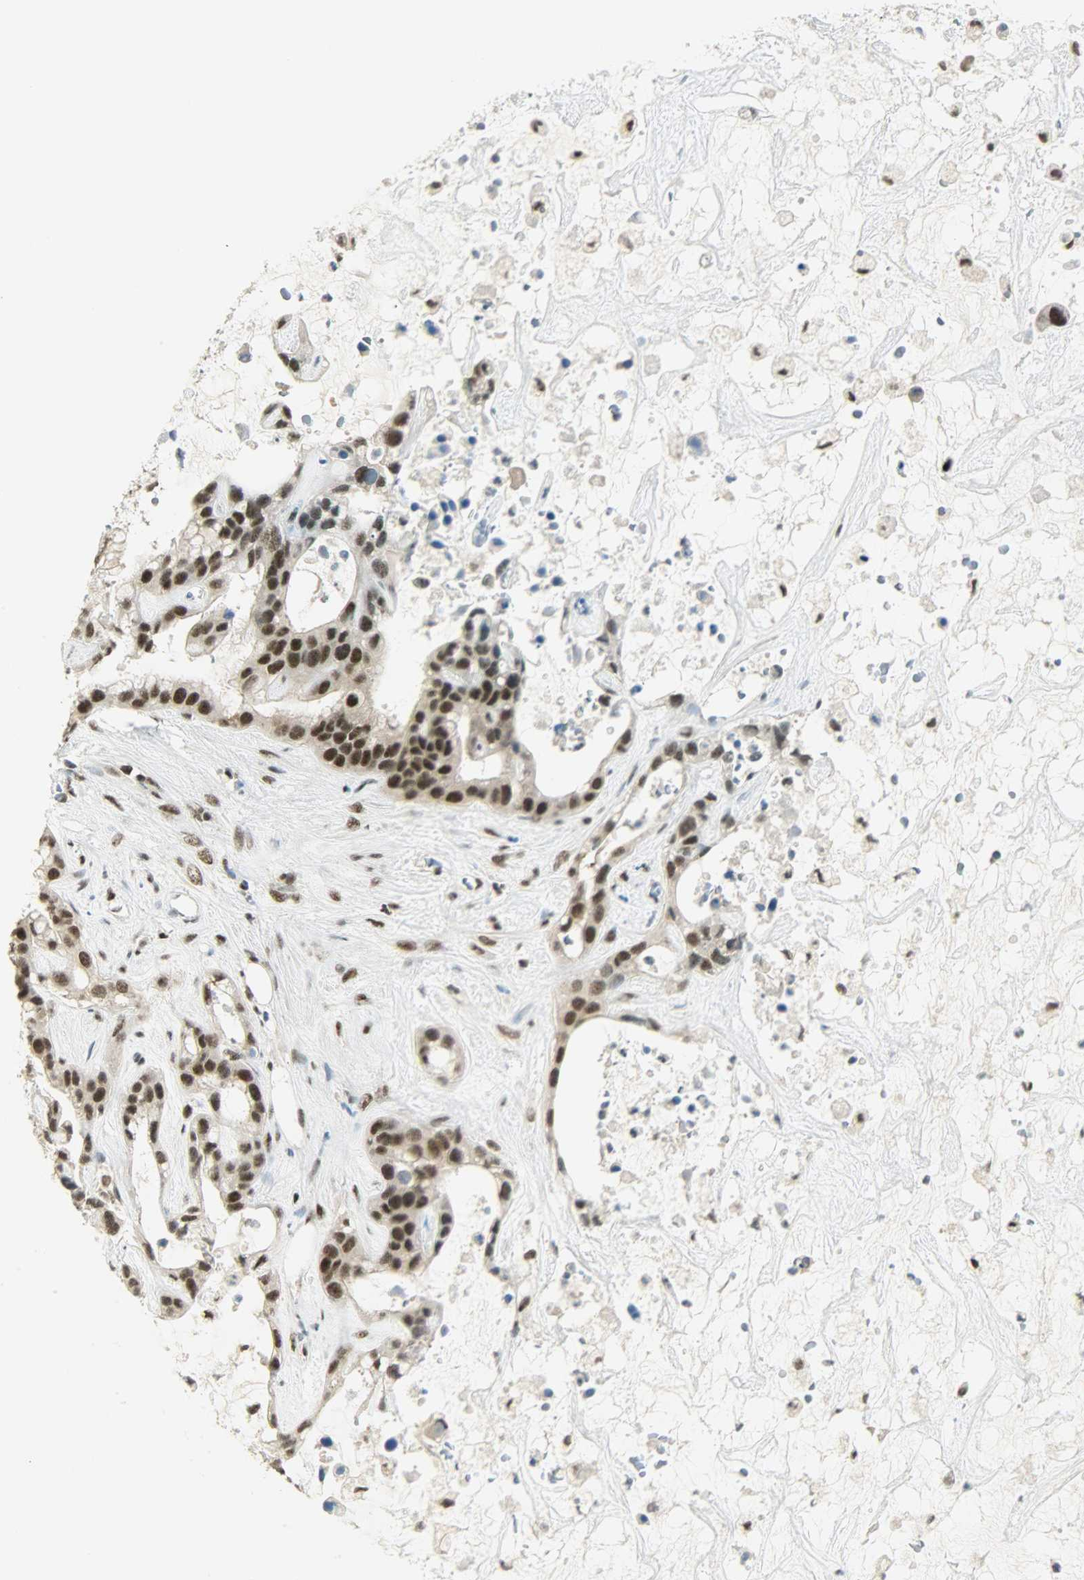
{"staining": {"intensity": "strong", "quantity": ">75%", "location": "nuclear"}, "tissue": "liver cancer", "cell_type": "Tumor cells", "image_type": "cancer", "snomed": [{"axis": "morphology", "description": "Cholangiocarcinoma"}, {"axis": "topography", "description": "Liver"}], "caption": "DAB (3,3'-diaminobenzidine) immunohistochemical staining of liver cancer displays strong nuclear protein positivity in about >75% of tumor cells. (IHC, brightfield microscopy, high magnification).", "gene": "SUGP1", "patient": {"sex": "female", "age": 65}}